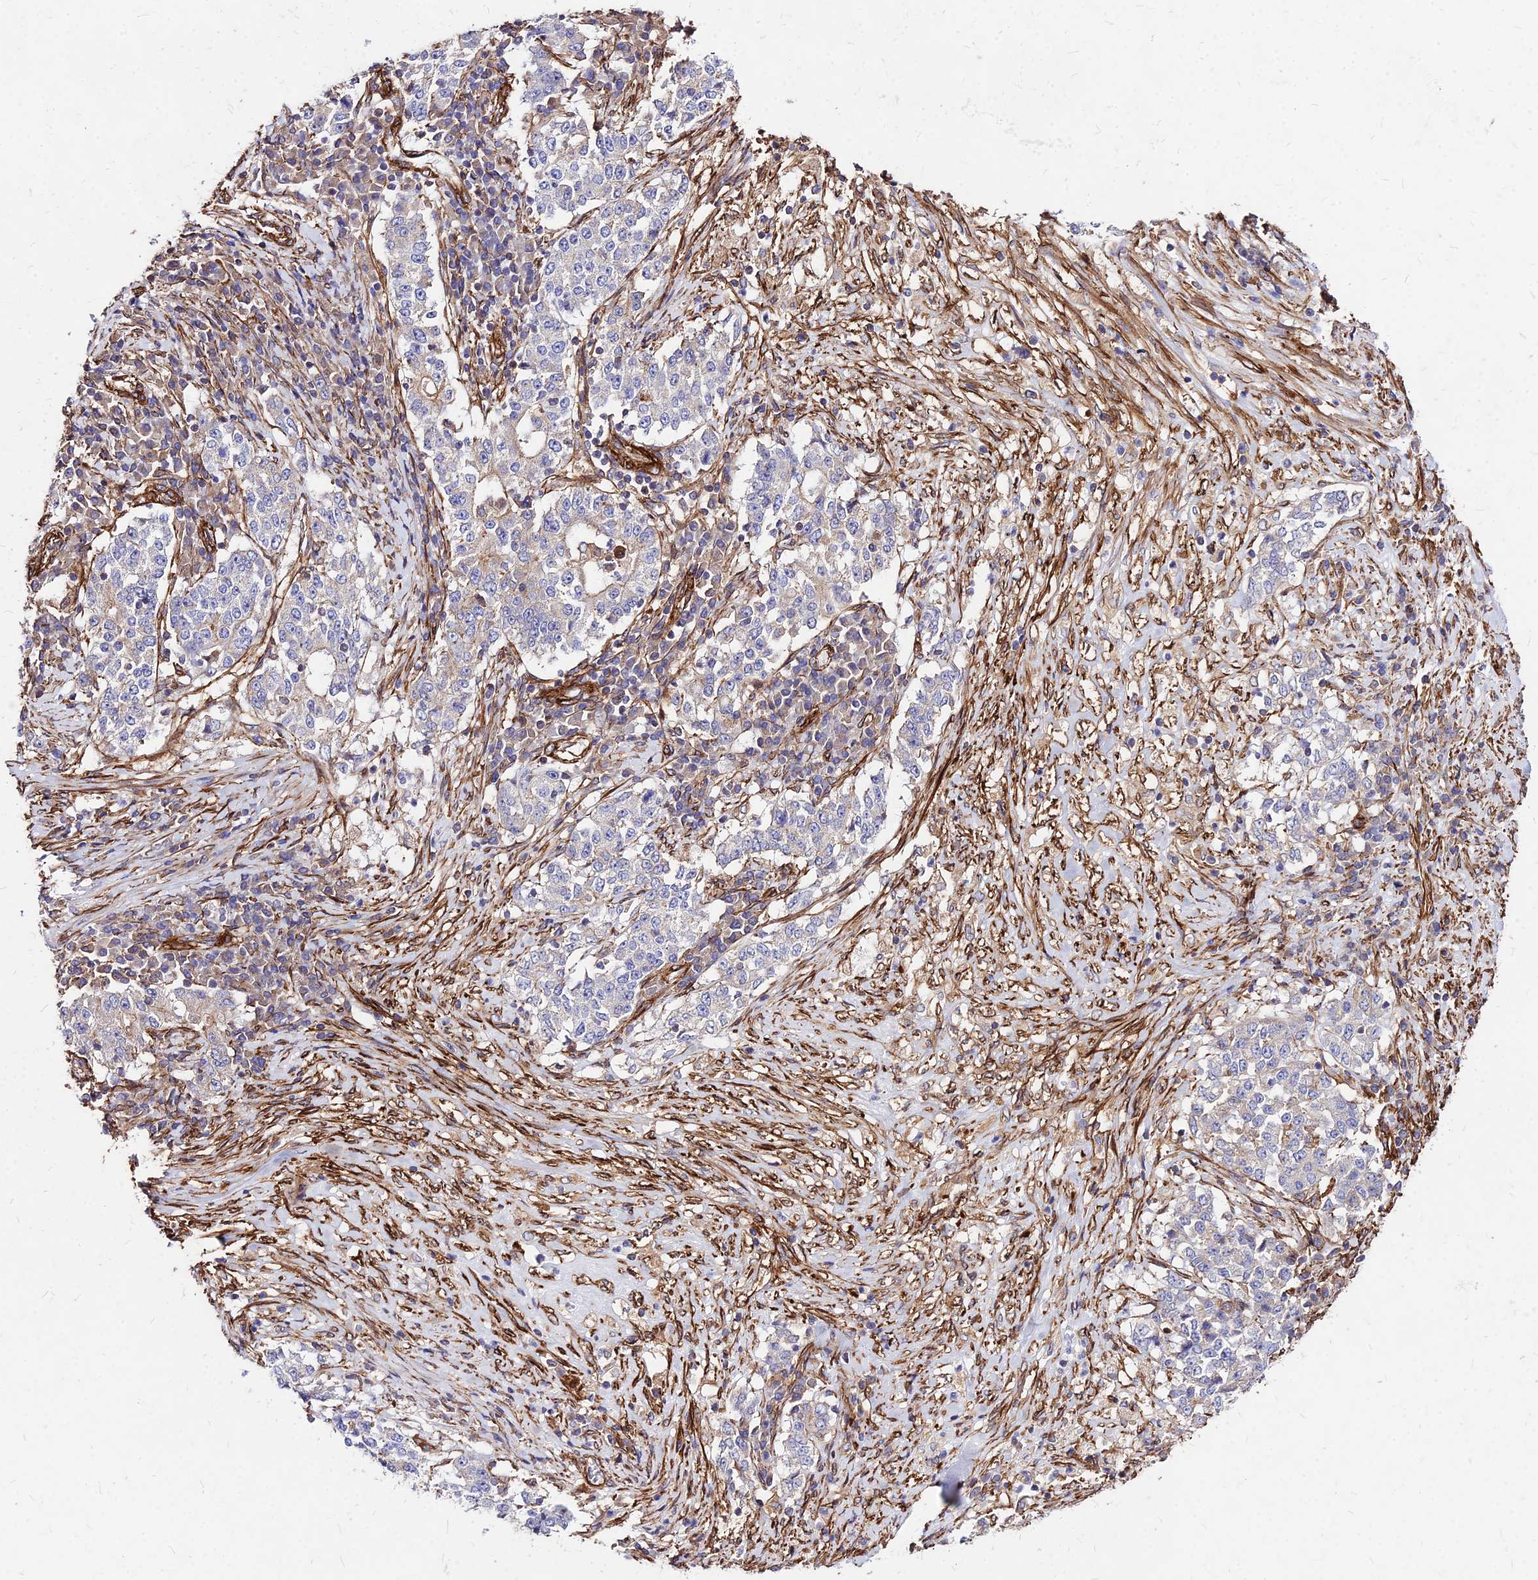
{"staining": {"intensity": "weak", "quantity": "<25%", "location": "cytoplasmic/membranous"}, "tissue": "stomach cancer", "cell_type": "Tumor cells", "image_type": "cancer", "snomed": [{"axis": "morphology", "description": "Adenocarcinoma, NOS"}, {"axis": "topography", "description": "Stomach"}], "caption": "Tumor cells show no significant protein expression in stomach cancer.", "gene": "EFCC1", "patient": {"sex": "male", "age": 59}}